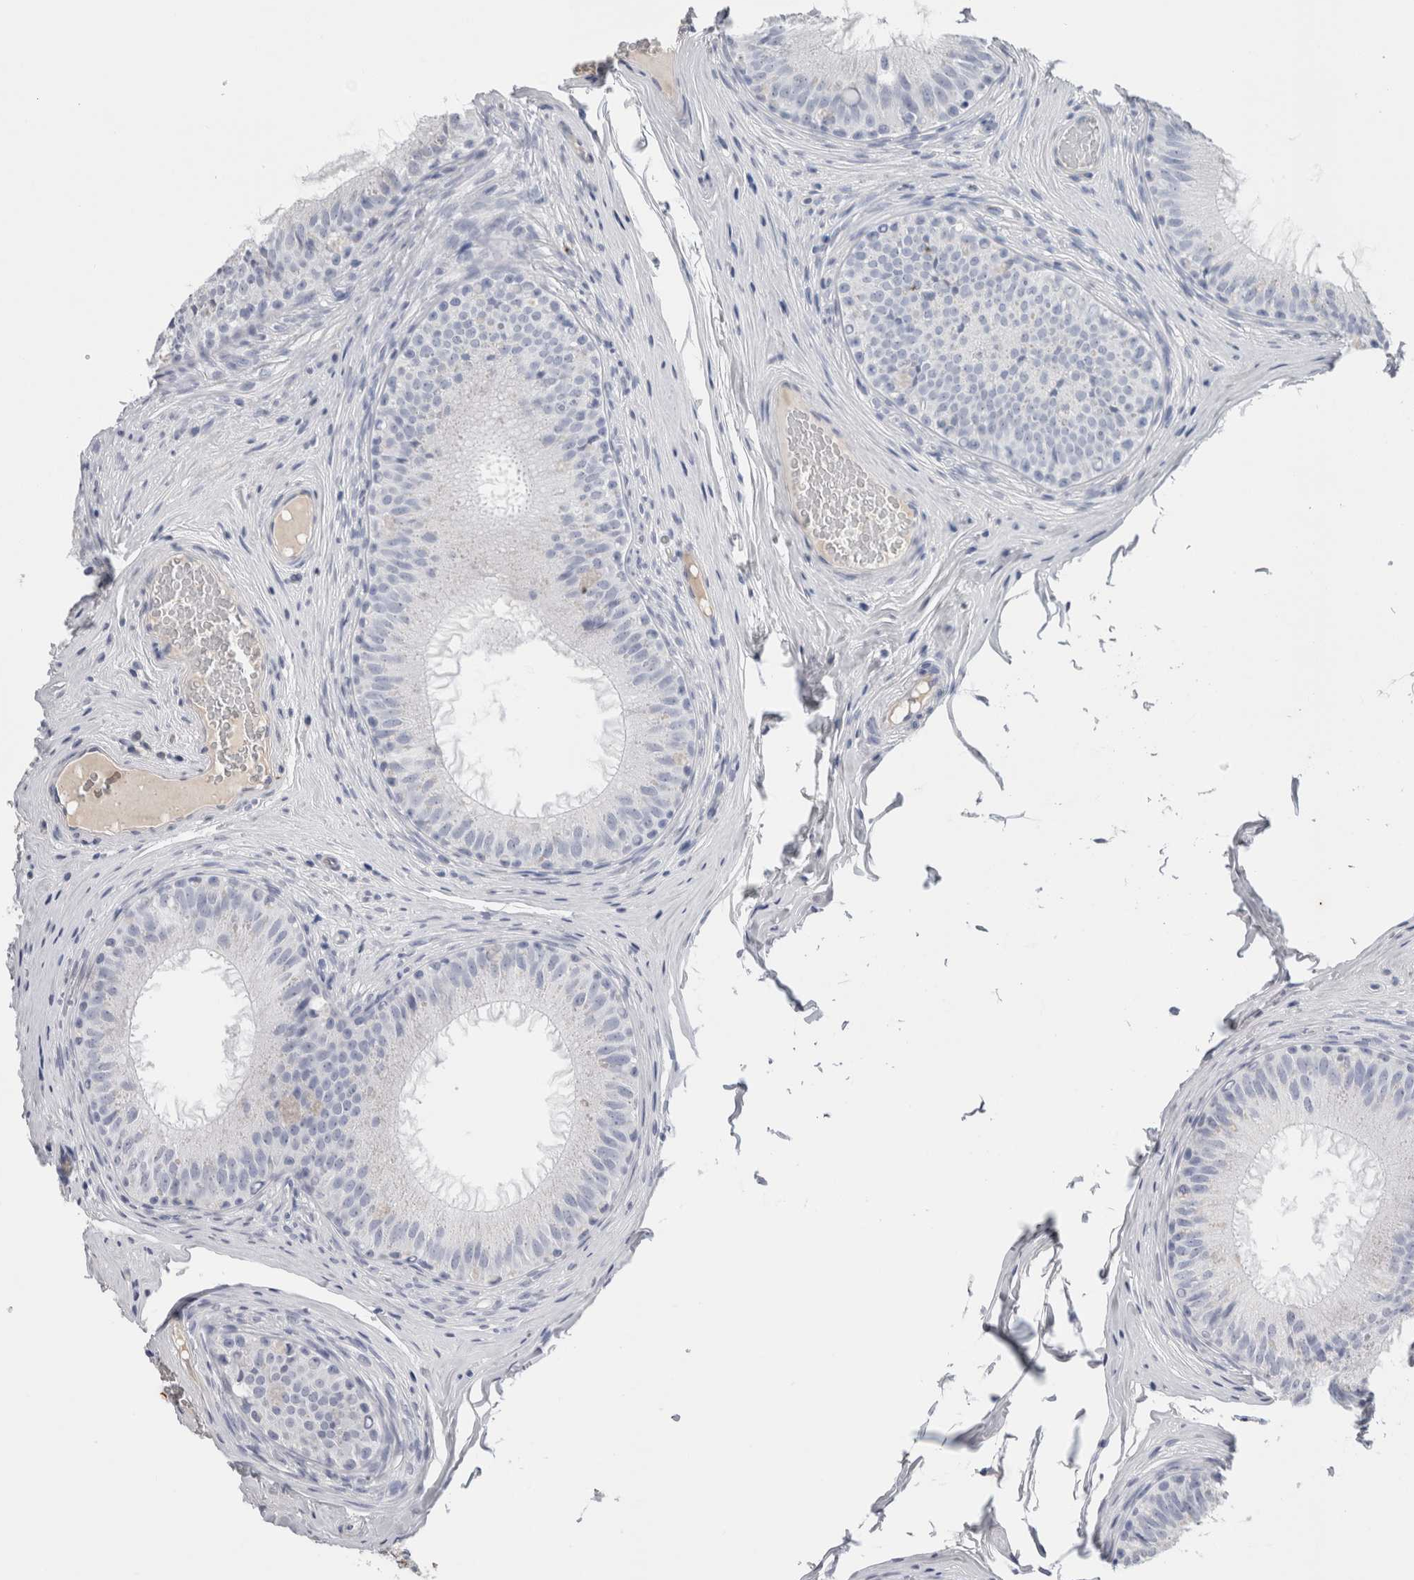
{"staining": {"intensity": "negative", "quantity": "none", "location": "none"}, "tissue": "epididymis", "cell_type": "Glandular cells", "image_type": "normal", "snomed": [{"axis": "morphology", "description": "Normal tissue, NOS"}, {"axis": "topography", "description": "Epididymis"}], "caption": "High magnification brightfield microscopy of benign epididymis stained with DAB (3,3'-diaminobenzidine) (brown) and counterstained with hematoxylin (blue): glandular cells show no significant staining.", "gene": "FABP4", "patient": {"sex": "male", "age": 32}}